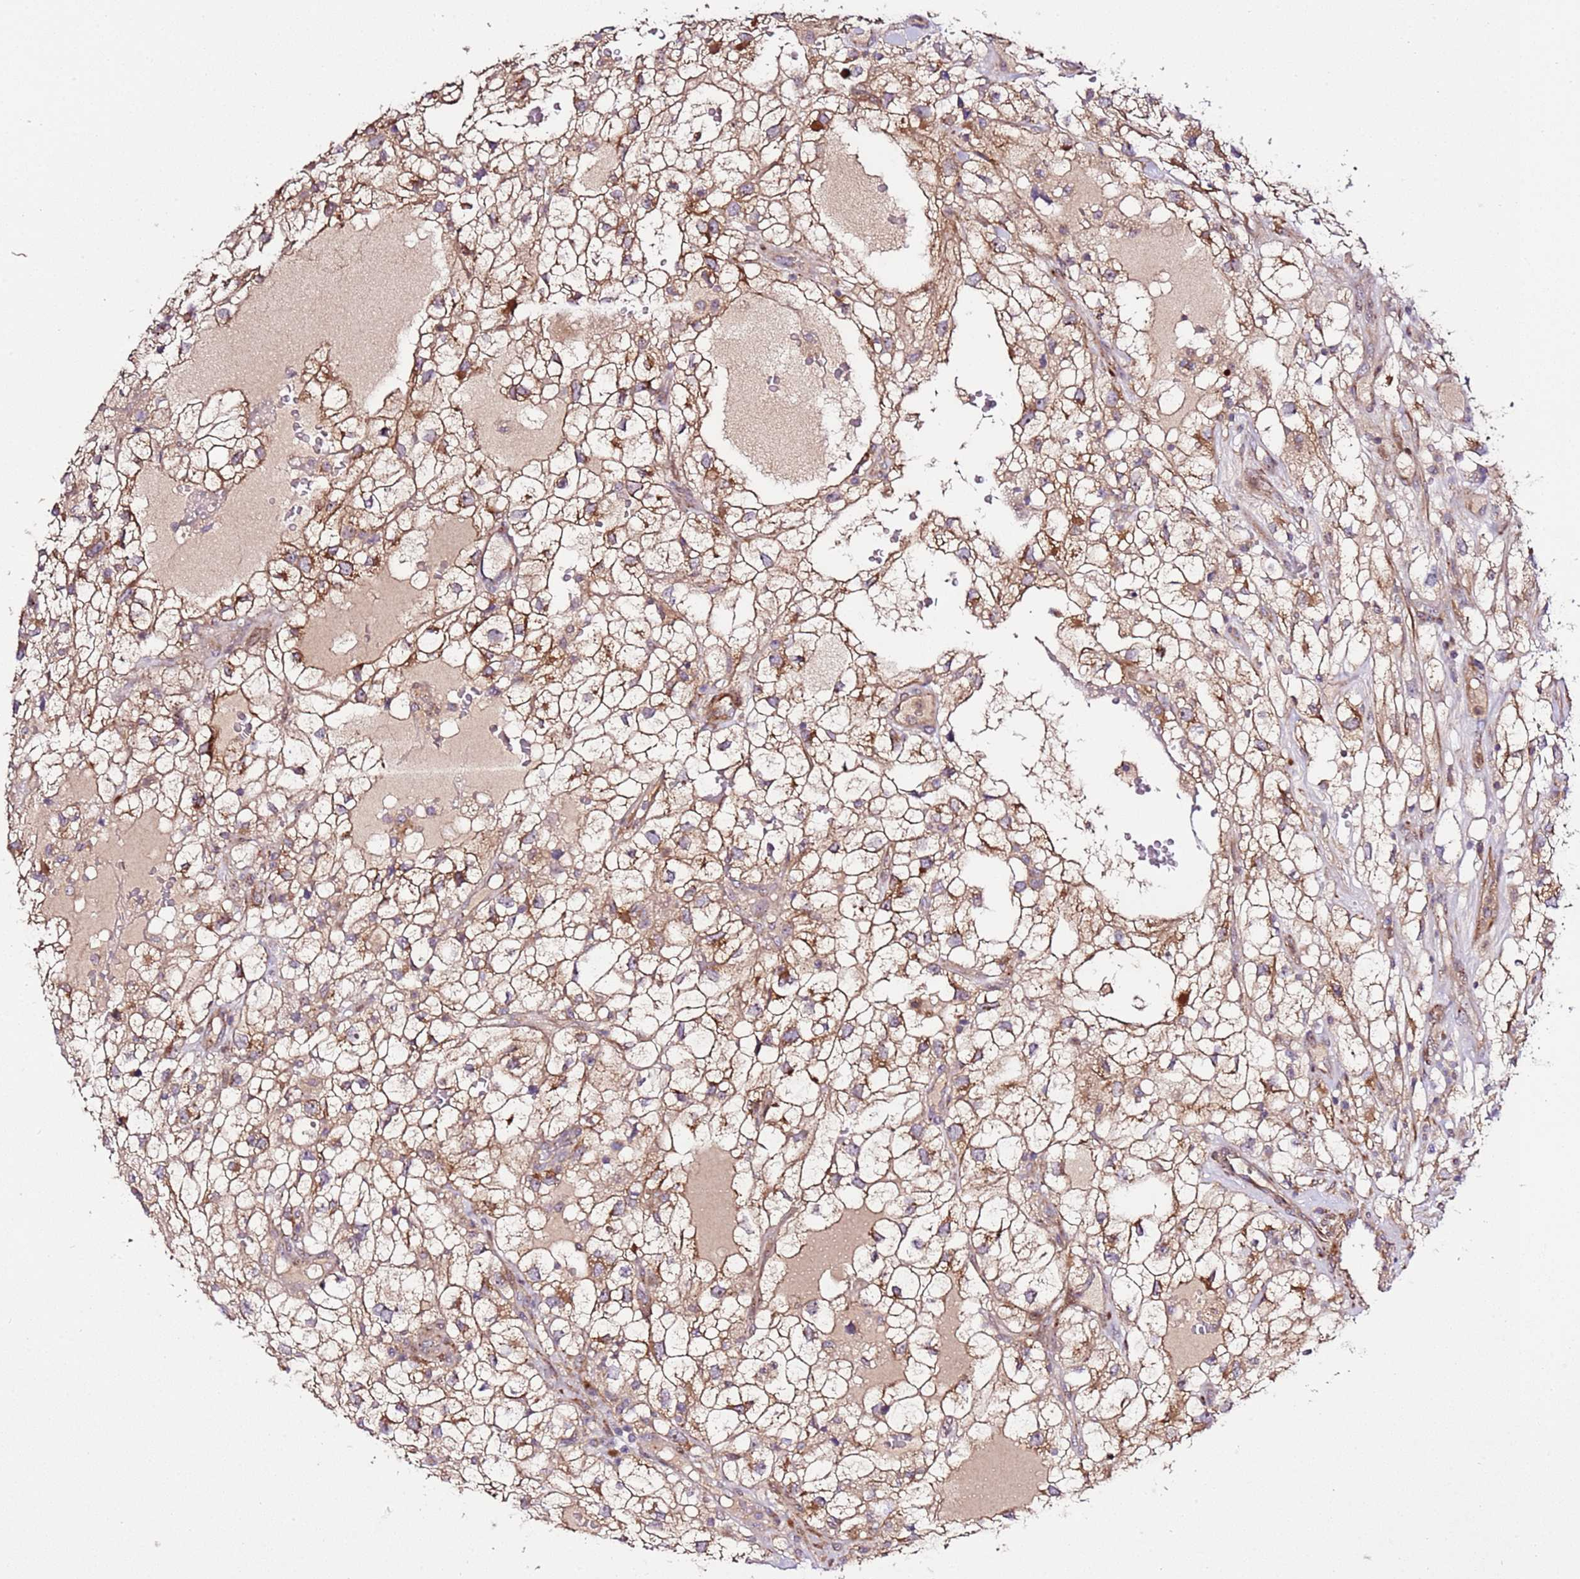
{"staining": {"intensity": "moderate", "quantity": ">75%", "location": "cytoplasmic/membranous"}, "tissue": "renal cancer", "cell_type": "Tumor cells", "image_type": "cancer", "snomed": [{"axis": "morphology", "description": "Adenocarcinoma, NOS"}, {"axis": "topography", "description": "Kidney"}], "caption": "Moderate cytoplasmic/membranous positivity is appreciated in about >75% of tumor cells in renal cancer (adenocarcinoma).", "gene": "PVRIG", "patient": {"sex": "male", "age": 59}}